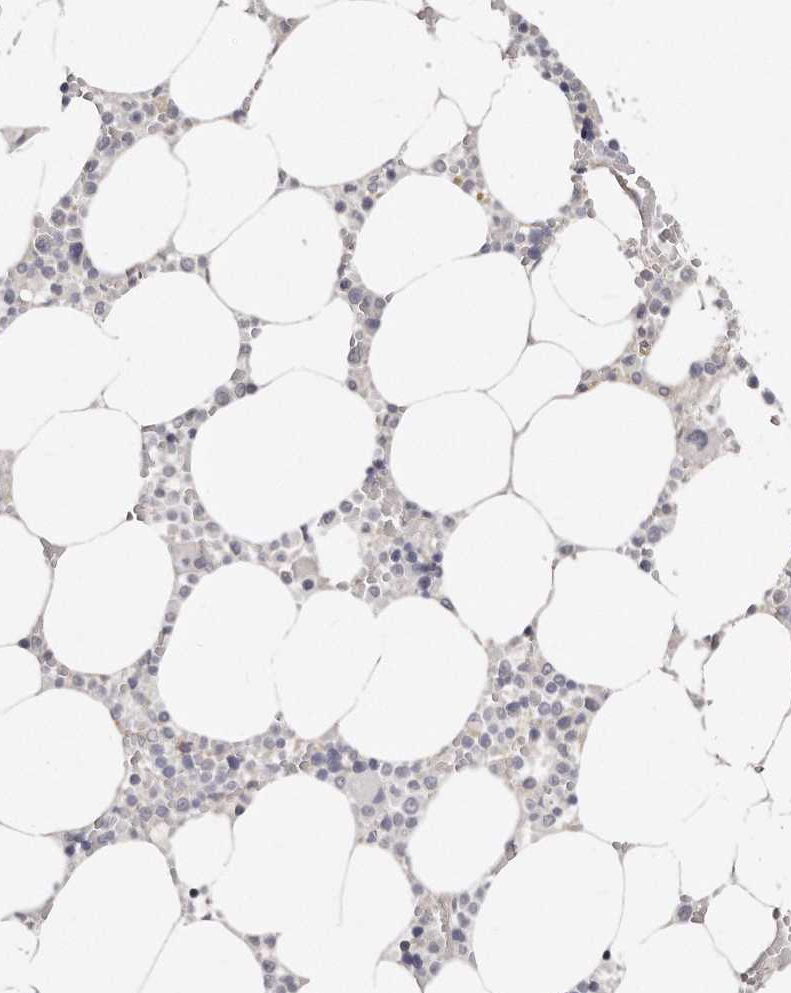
{"staining": {"intensity": "negative", "quantity": "none", "location": "none"}, "tissue": "bone marrow", "cell_type": "Hematopoietic cells", "image_type": "normal", "snomed": [{"axis": "morphology", "description": "Normal tissue, NOS"}, {"axis": "topography", "description": "Bone marrow"}], "caption": "The micrograph shows no significant positivity in hematopoietic cells of bone marrow.", "gene": "CASZ1", "patient": {"sex": "male", "age": 70}}